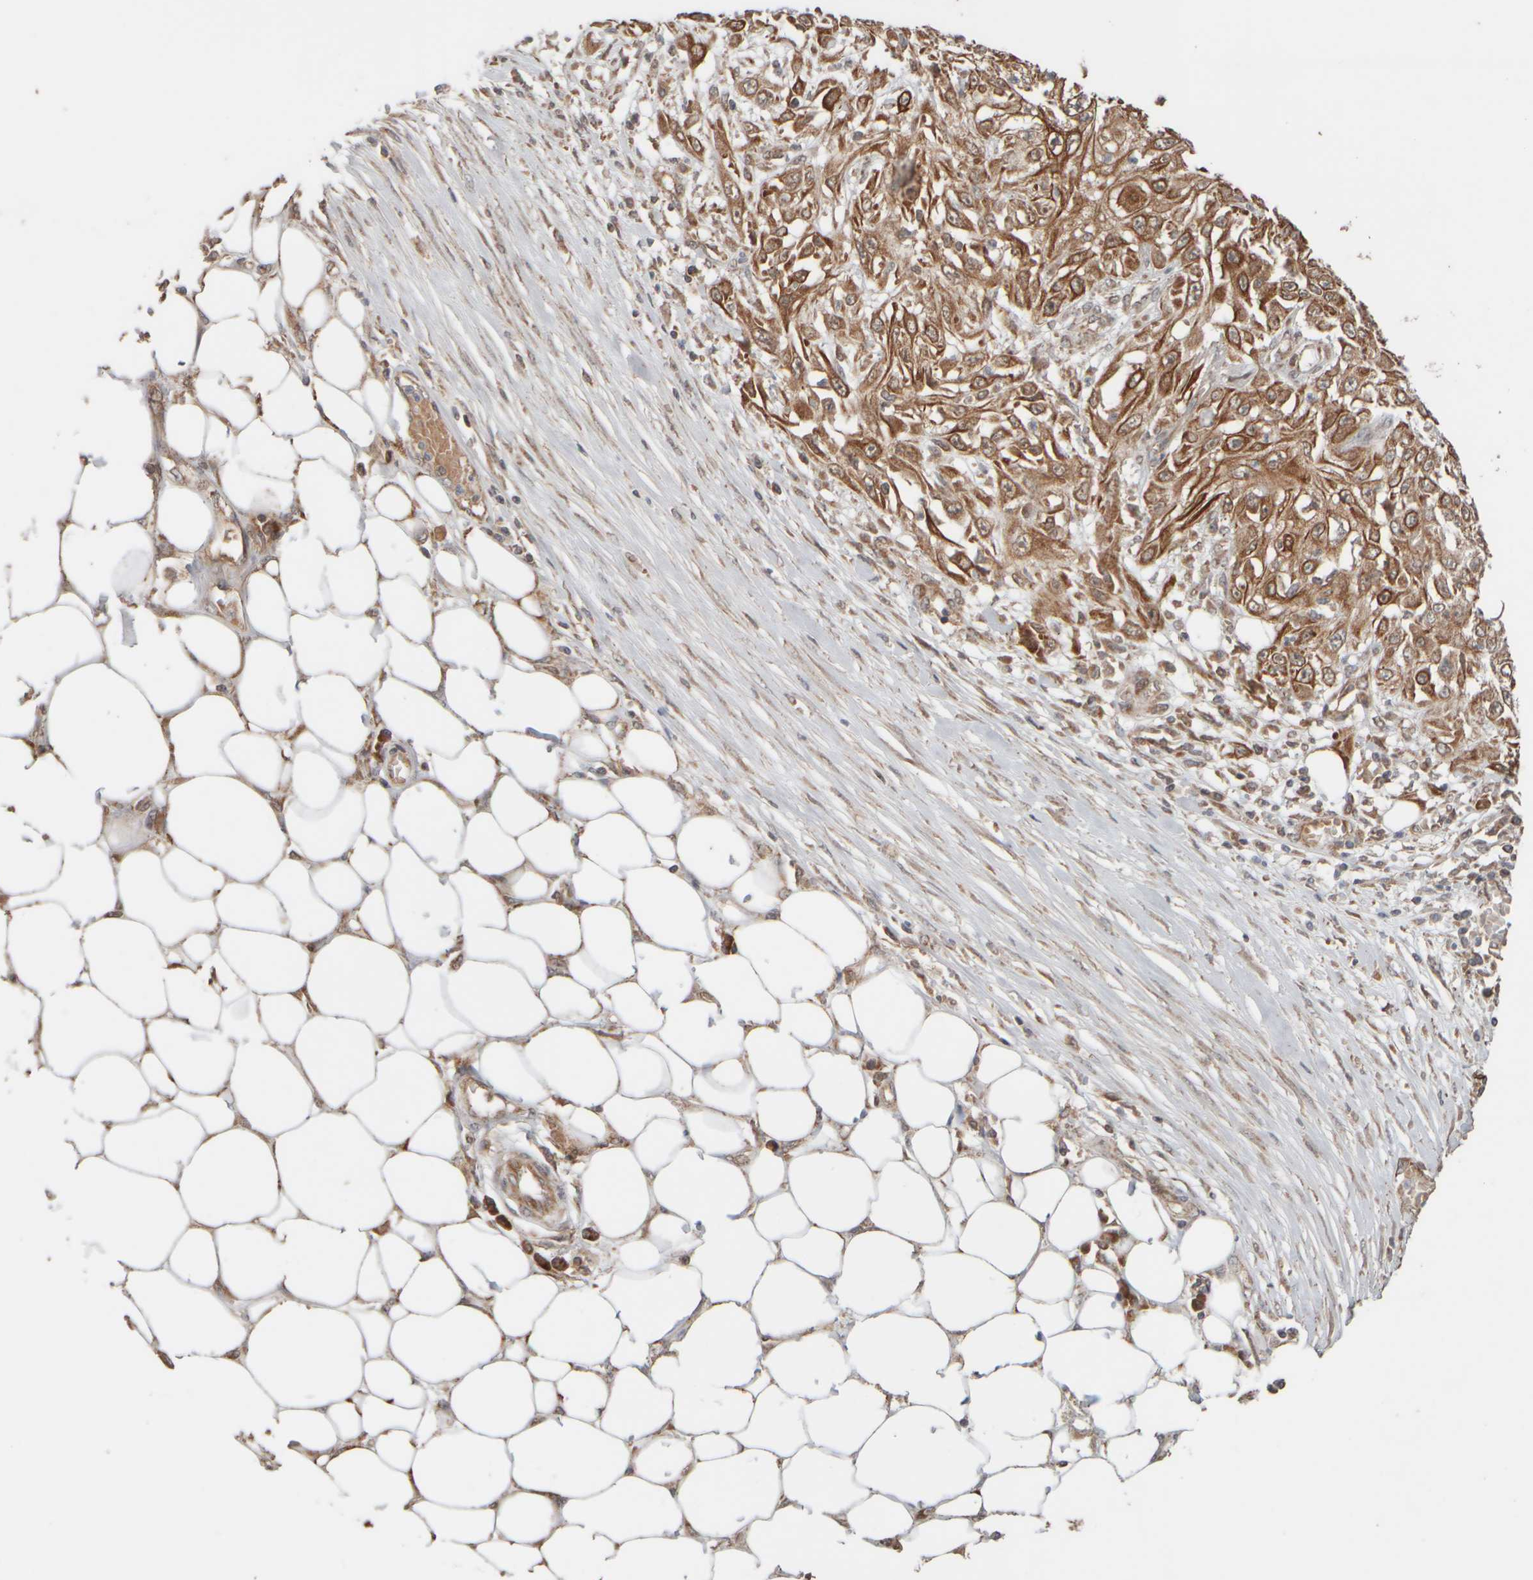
{"staining": {"intensity": "moderate", "quantity": ">75%", "location": "cytoplasmic/membranous"}, "tissue": "skin cancer", "cell_type": "Tumor cells", "image_type": "cancer", "snomed": [{"axis": "morphology", "description": "Squamous cell carcinoma, NOS"}, {"axis": "morphology", "description": "Squamous cell carcinoma, metastatic, NOS"}, {"axis": "topography", "description": "Skin"}, {"axis": "topography", "description": "Lymph node"}], "caption": "Moderate cytoplasmic/membranous expression is appreciated in approximately >75% of tumor cells in metastatic squamous cell carcinoma (skin).", "gene": "EIF2B3", "patient": {"sex": "male", "age": 75}}